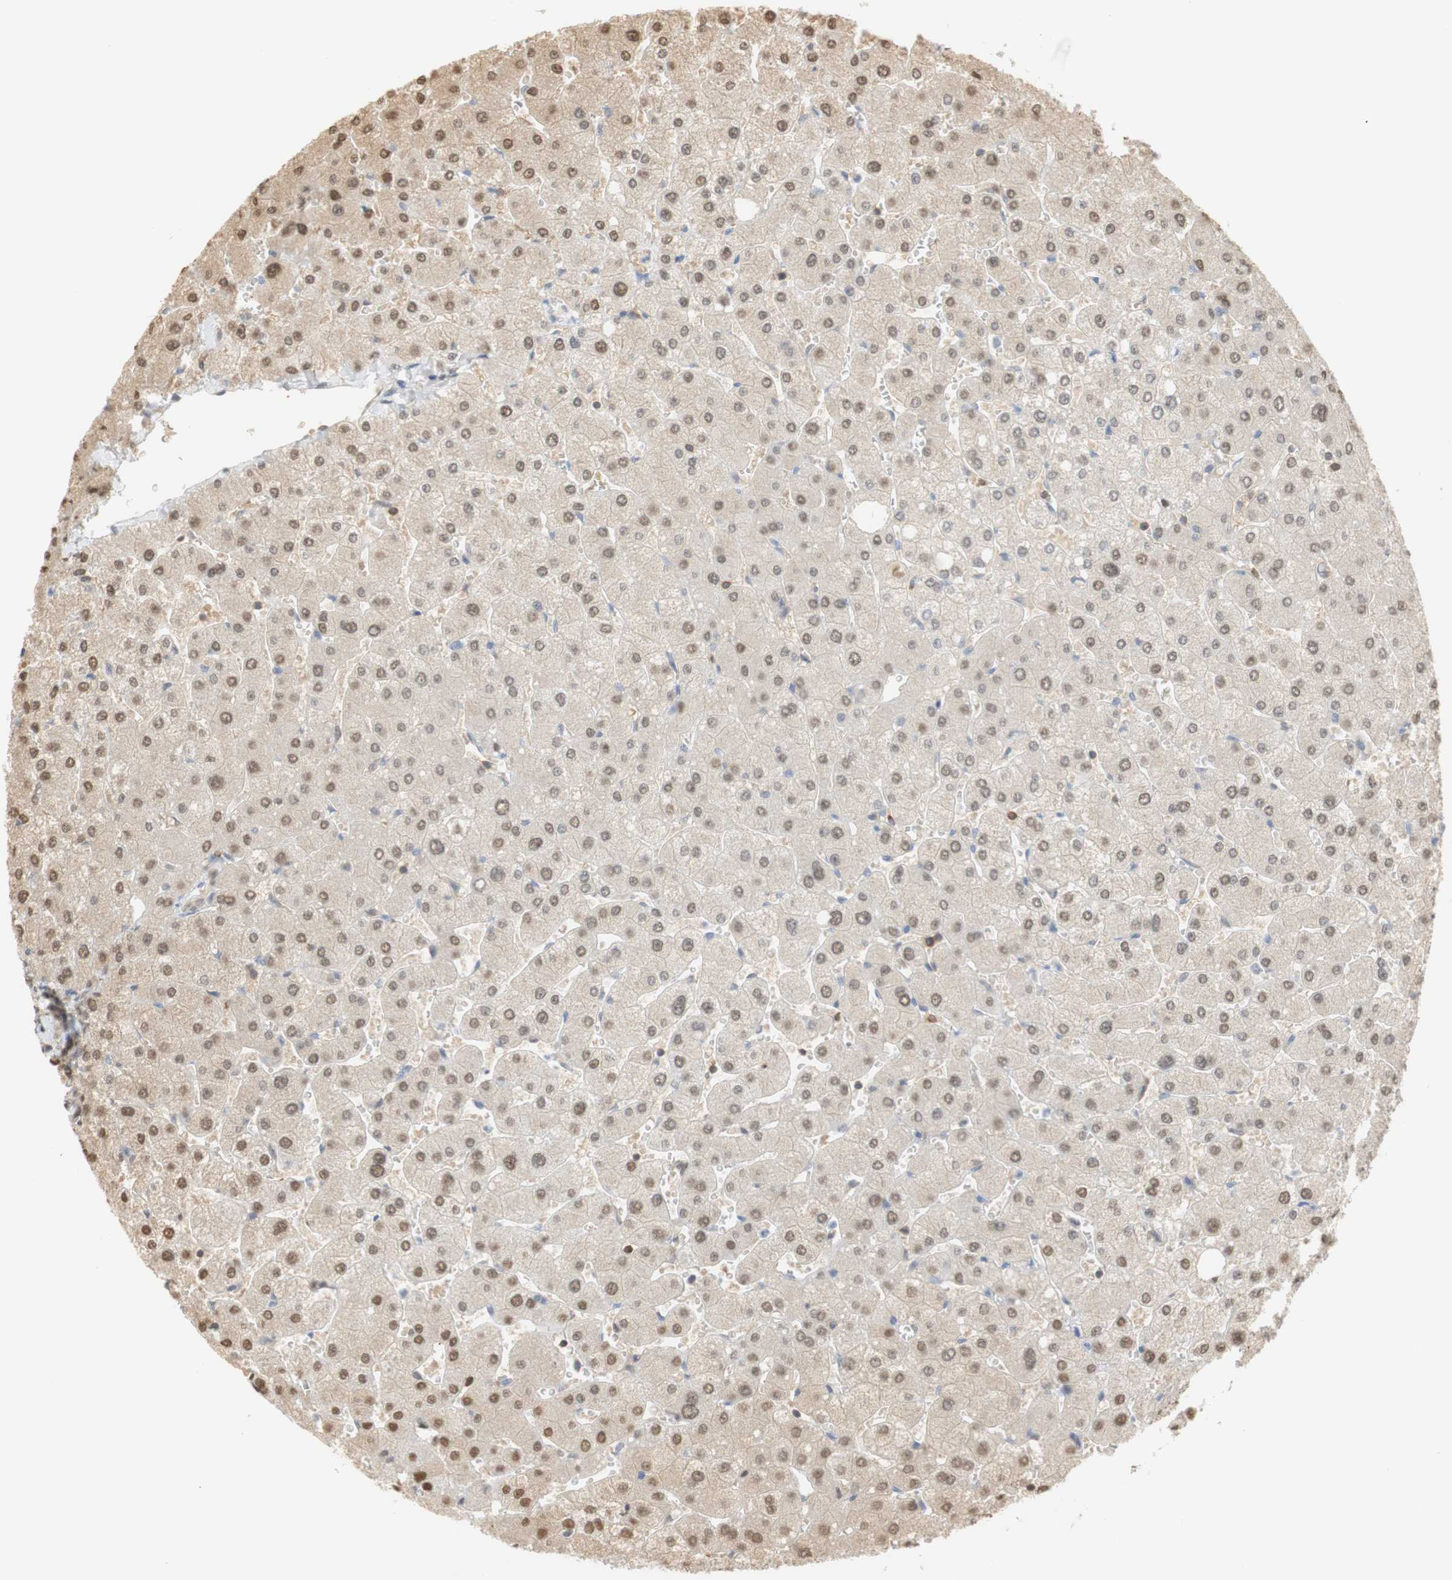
{"staining": {"intensity": "negative", "quantity": "none", "location": "none"}, "tissue": "liver", "cell_type": "Cholangiocytes", "image_type": "normal", "snomed": [{"axis": "morphology", "description": "Normal tissue, NOS"}, {"axis": "topography", "description": "Liver"}], "caption": "High magnification brightfield microscopy of unremarkable liver stained with DAB (brown) and counterstained with hematoxylin (blue): cholangiocytes show no significant staining.", "gene": "NAP1L4", "patient": {"sex": "male", "age": 55}}